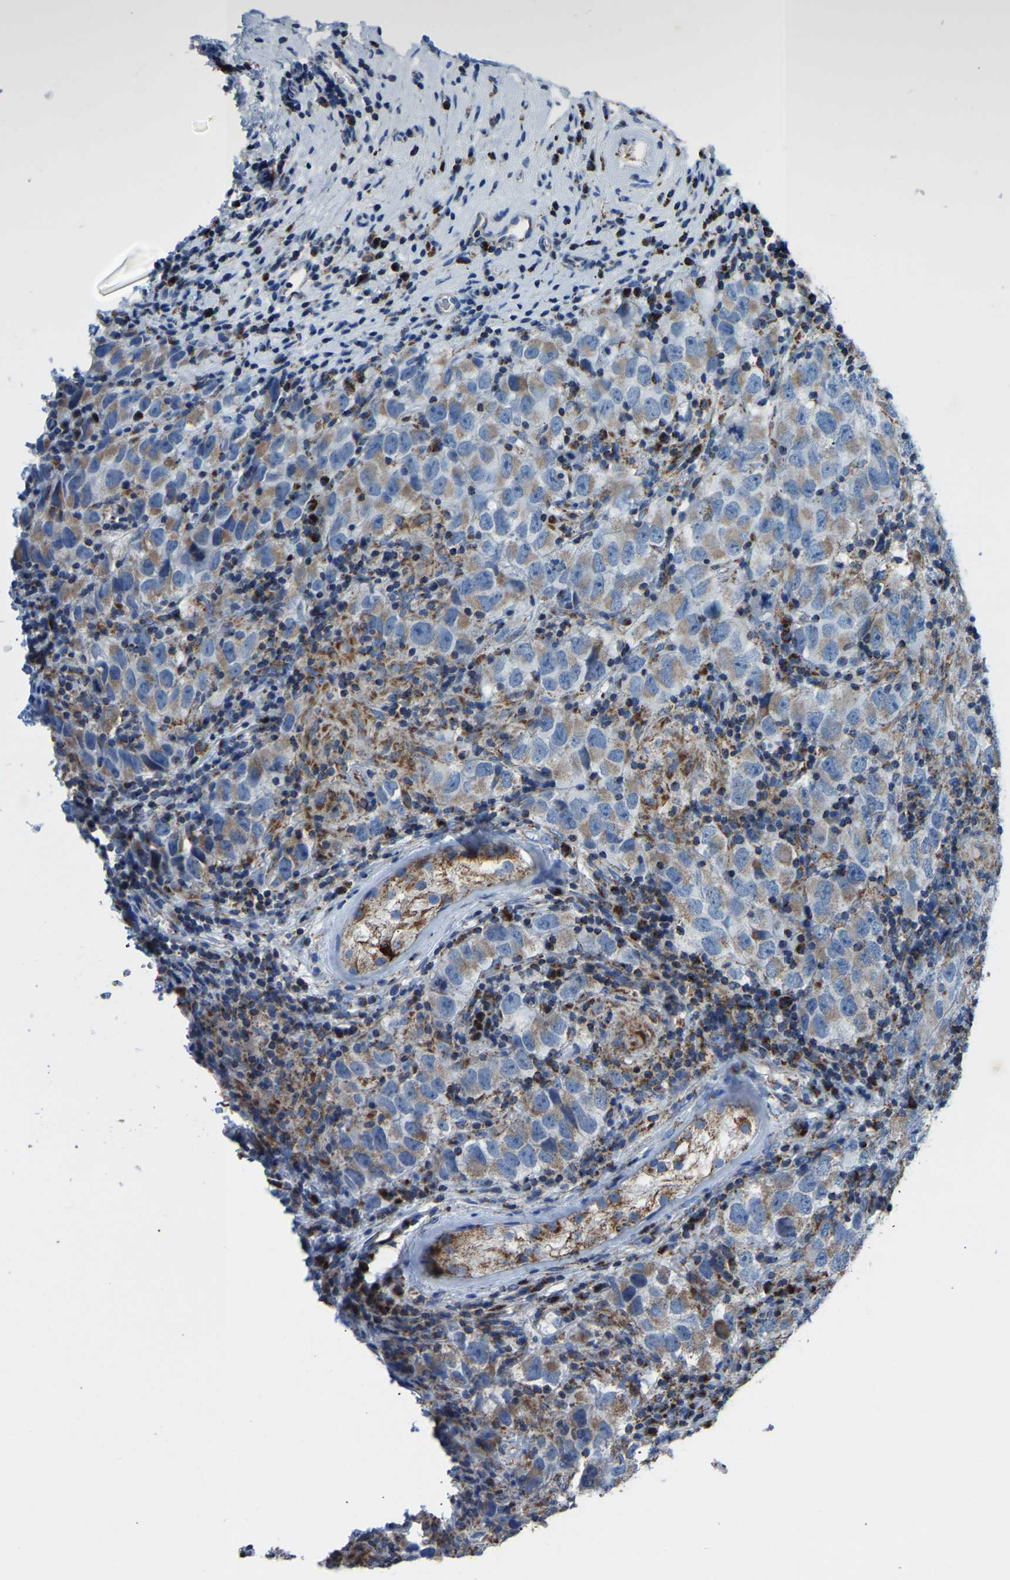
{"staining": {"intensity": "weak", "quantity": ">75%", "location": "cytoplasmic/membranous"}, "tissue": "testis cancer", "cell_type": "Tumor cells", "image_type": "cancer", "snomed": [{"axis": "morphology", "description": "Carcinoma, Embryonal, NOS"}, {"axis": "topography", "description": "Testis"}], "caption": "Immunohistochemistry (DAB) staining of testis cancer (embryonal carcinoma) demonstrates weak cytoplasmic/membranous protein expression in about >75% of tumor cells. Nuclei are stained in blue.", "gene": "ETFB", "patient": {"sex": "male", "age": 21}}